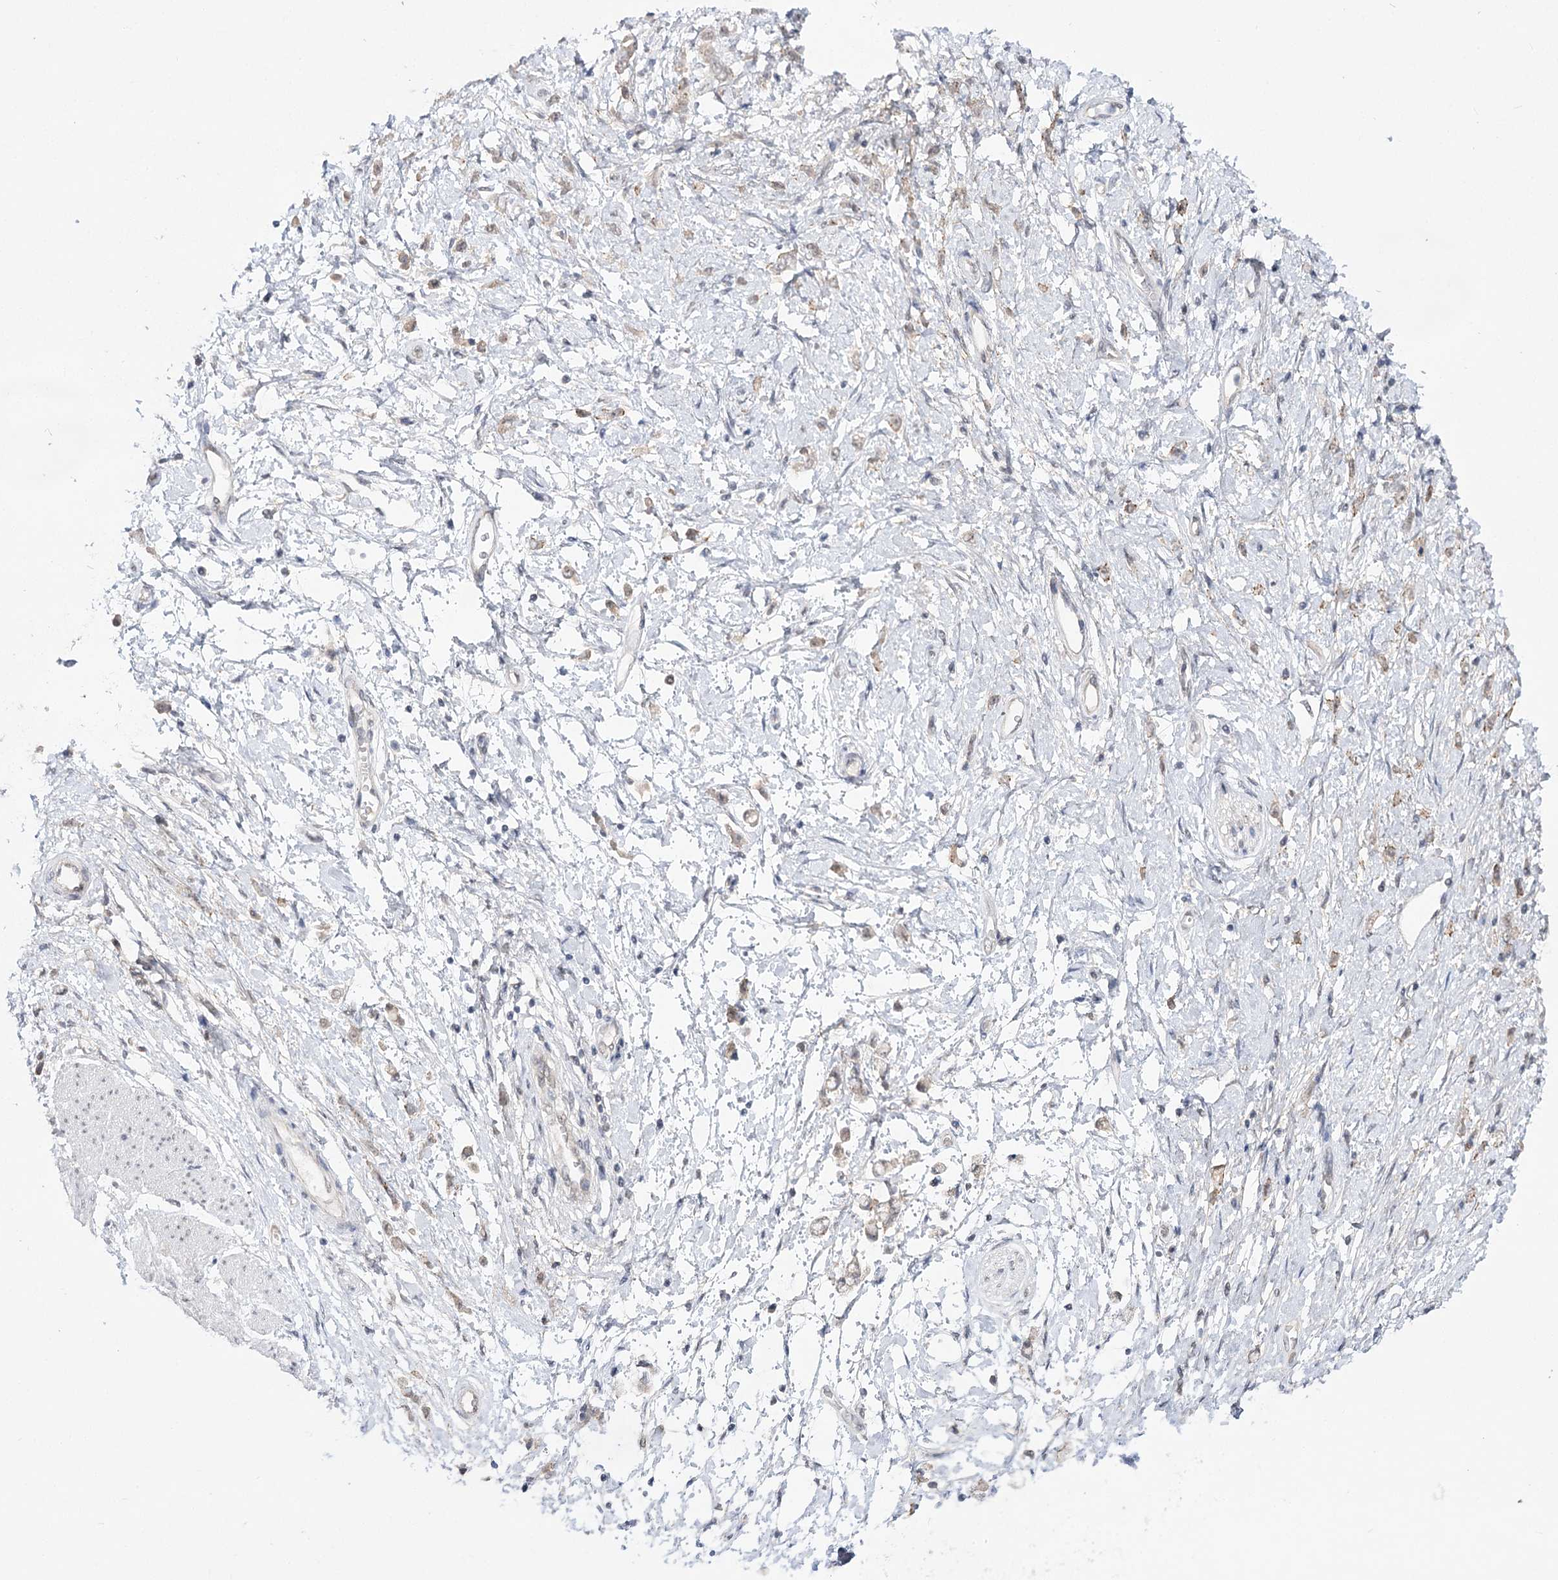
{"staining": {"intensity": "weak", "quantity": ">75%", "location": "cytoplasmic/membranous"}, "tissue": "stomach cancer", "cell_type": "Tumor cells", "image_type": "cancer", "snomed": [{"axis": "morphology", "description": "Adenocarcinoma, NOS"}, {"axis": "topography", "description": "Stomach"}], "caption": "Protein staining of stomach cancer (adenocarcinoma) tissue shows weak cytoplasmic/membranous expression in approximately >75% of tumor cells.", "gene": "ATP10B", "patient": {"sex": "female", "age": 60}}